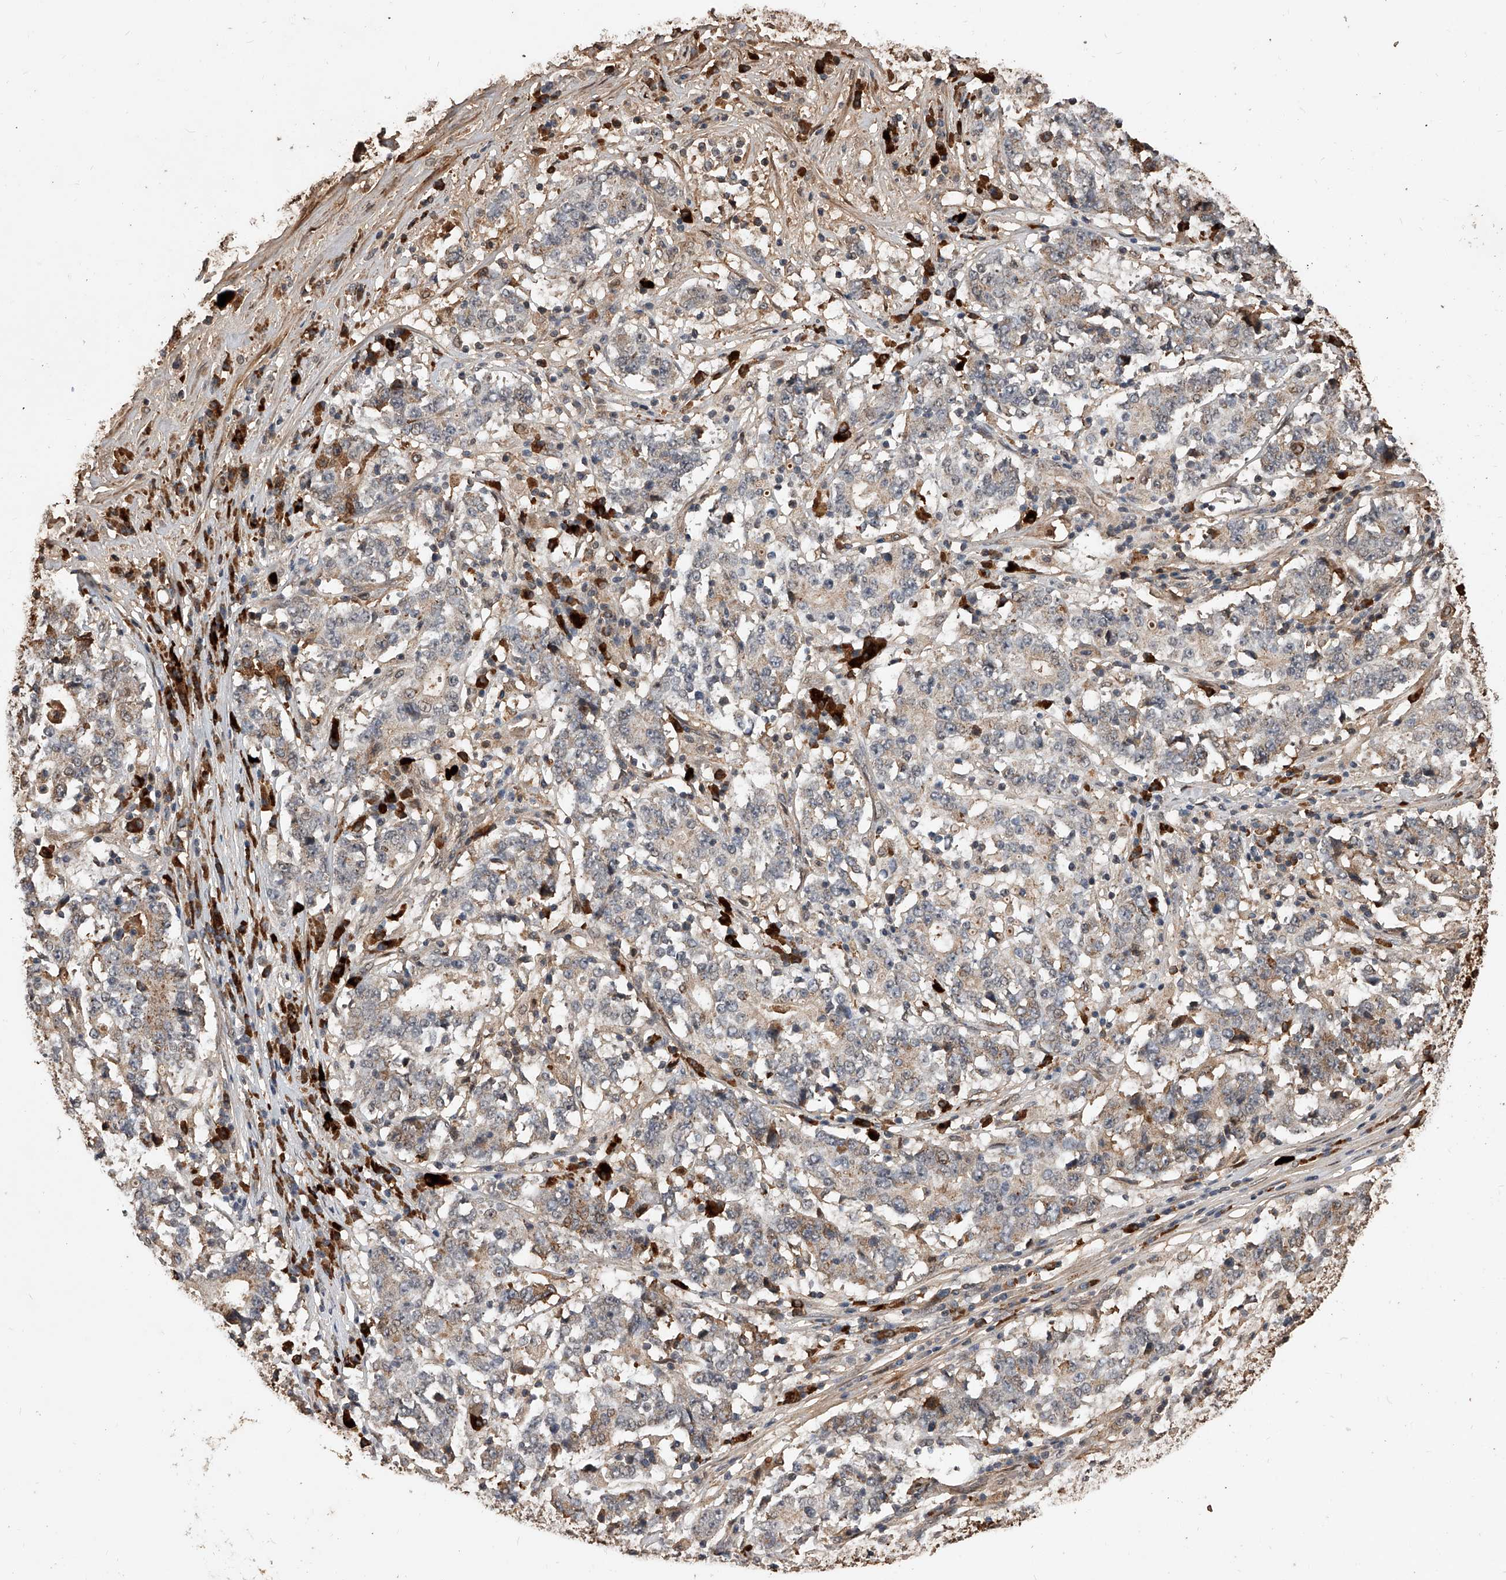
{"staining": {"intensity": "moderate", "quantity": "<25%", "location": "cytoplasmic/membranous"}, "tissue": "stomach cancer", "cell_type": "Tumor cells", "image_type": "cancer", "snomed": [{"axis": "morphology", "description": "Adenocarcinoma, NOS"}, {"axis": "topography", "description": "Stomach"}], "caption": "This photomicrograph demonstrates IHC staining of human adenocarcinoma (stomach), with low moderate cytoplasmic/membranous staining in approximately <25% of tumor cells.", "gene": "CFAP410", "patient": {"sex": "male", "age": 59}}